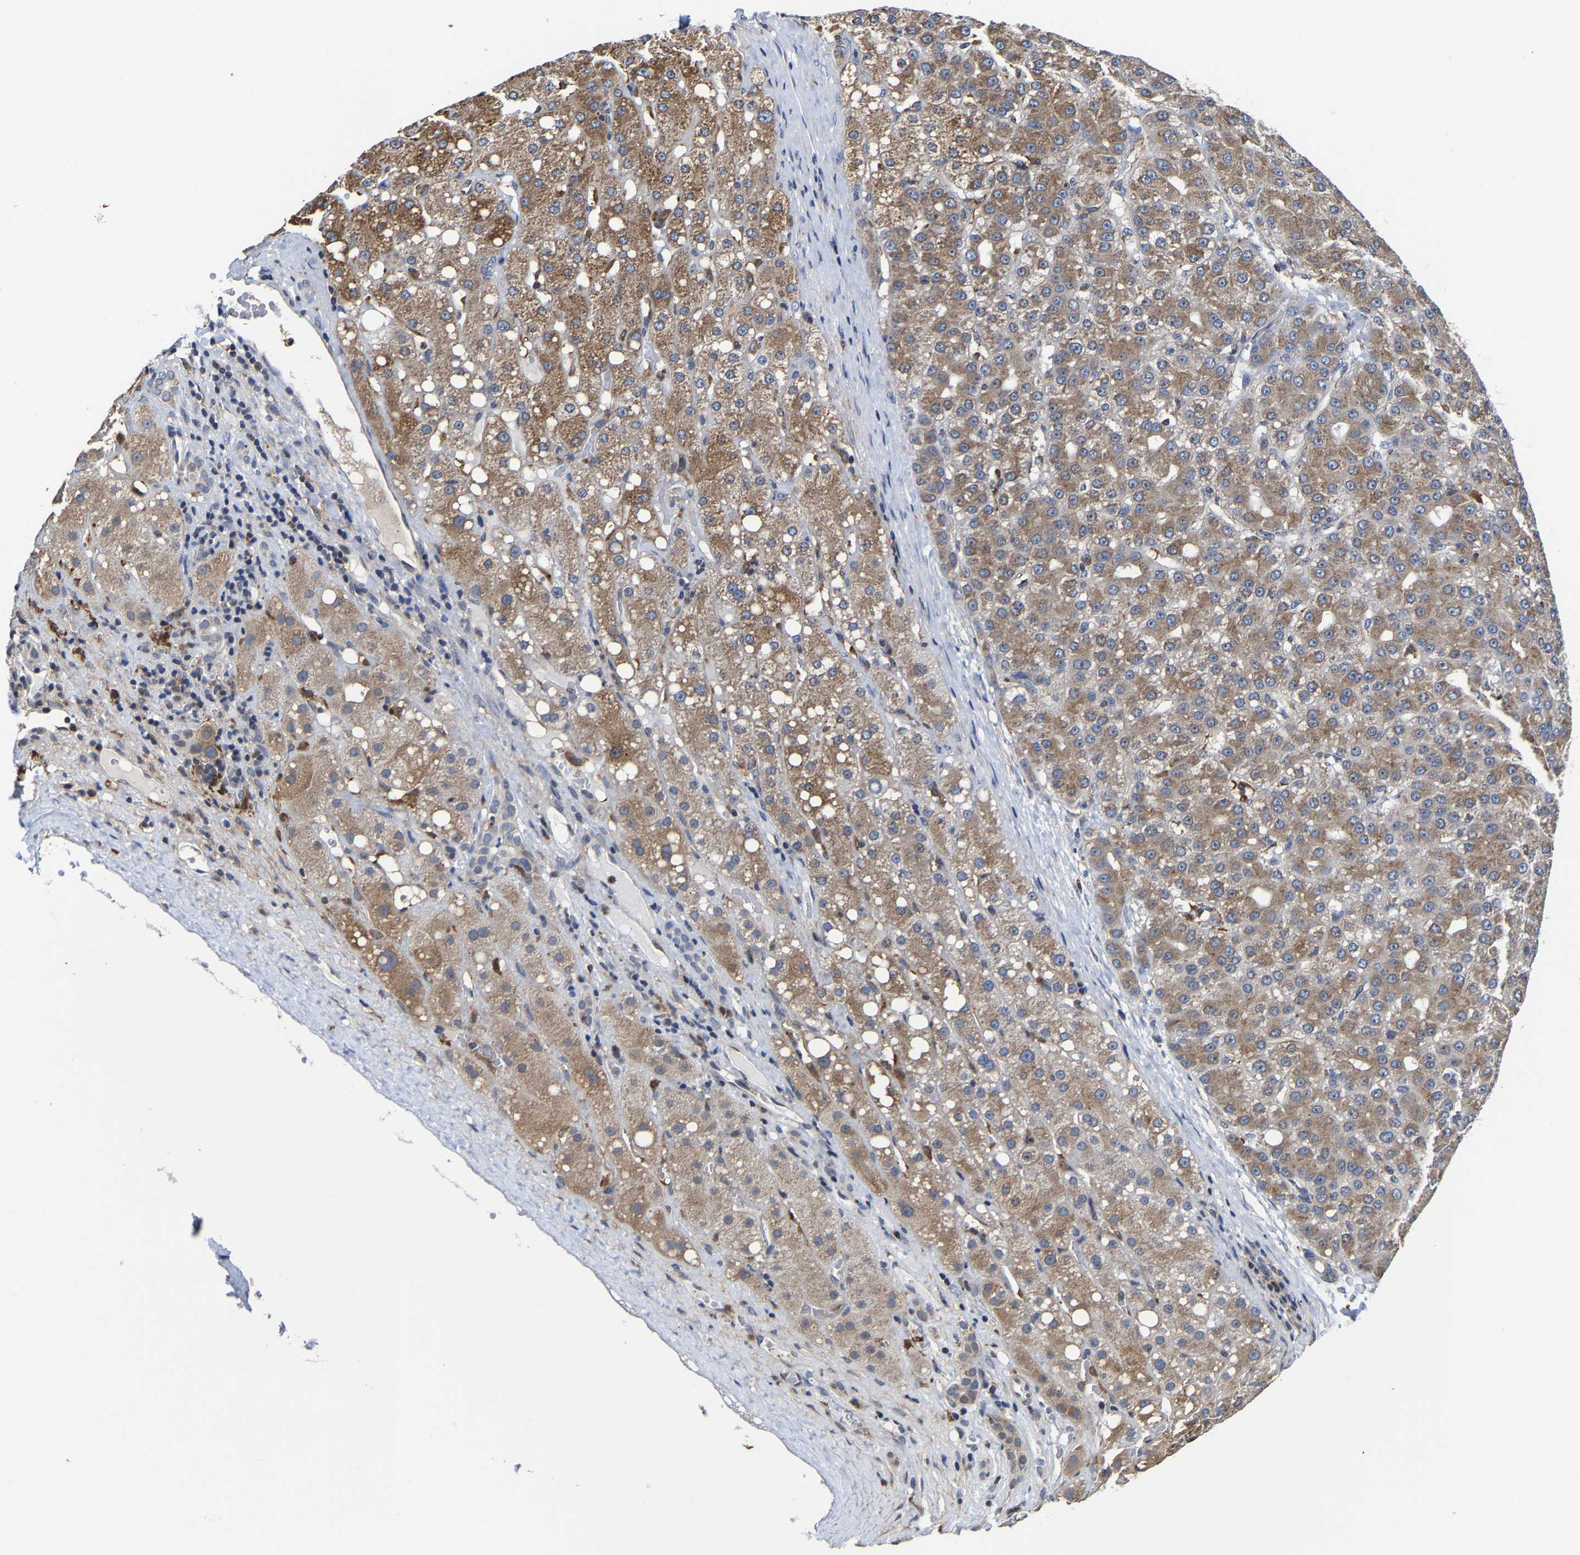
{"staining": {"intensity": "moderate", "quantity": ">75%", "location": "cytoplasmic/membranous"}, "tissue": "liver cancer", "cell_type": "Tumor cells", "image_type": "cancer", "snomed": [{"axis": "morphology", "description": "Carcinoma, Hepatocellular, NOS"}, {"axis": "topography", "description": "Liver"}], "caption": "Immunohistochemical staining of liver hepatocellular carcinoma displays moderate cytoplasmic/membranous protein positivity in about >75% of tumor cells.", "gene": "PFKFB3", "patient": {"sex": "male", "age": 67}}